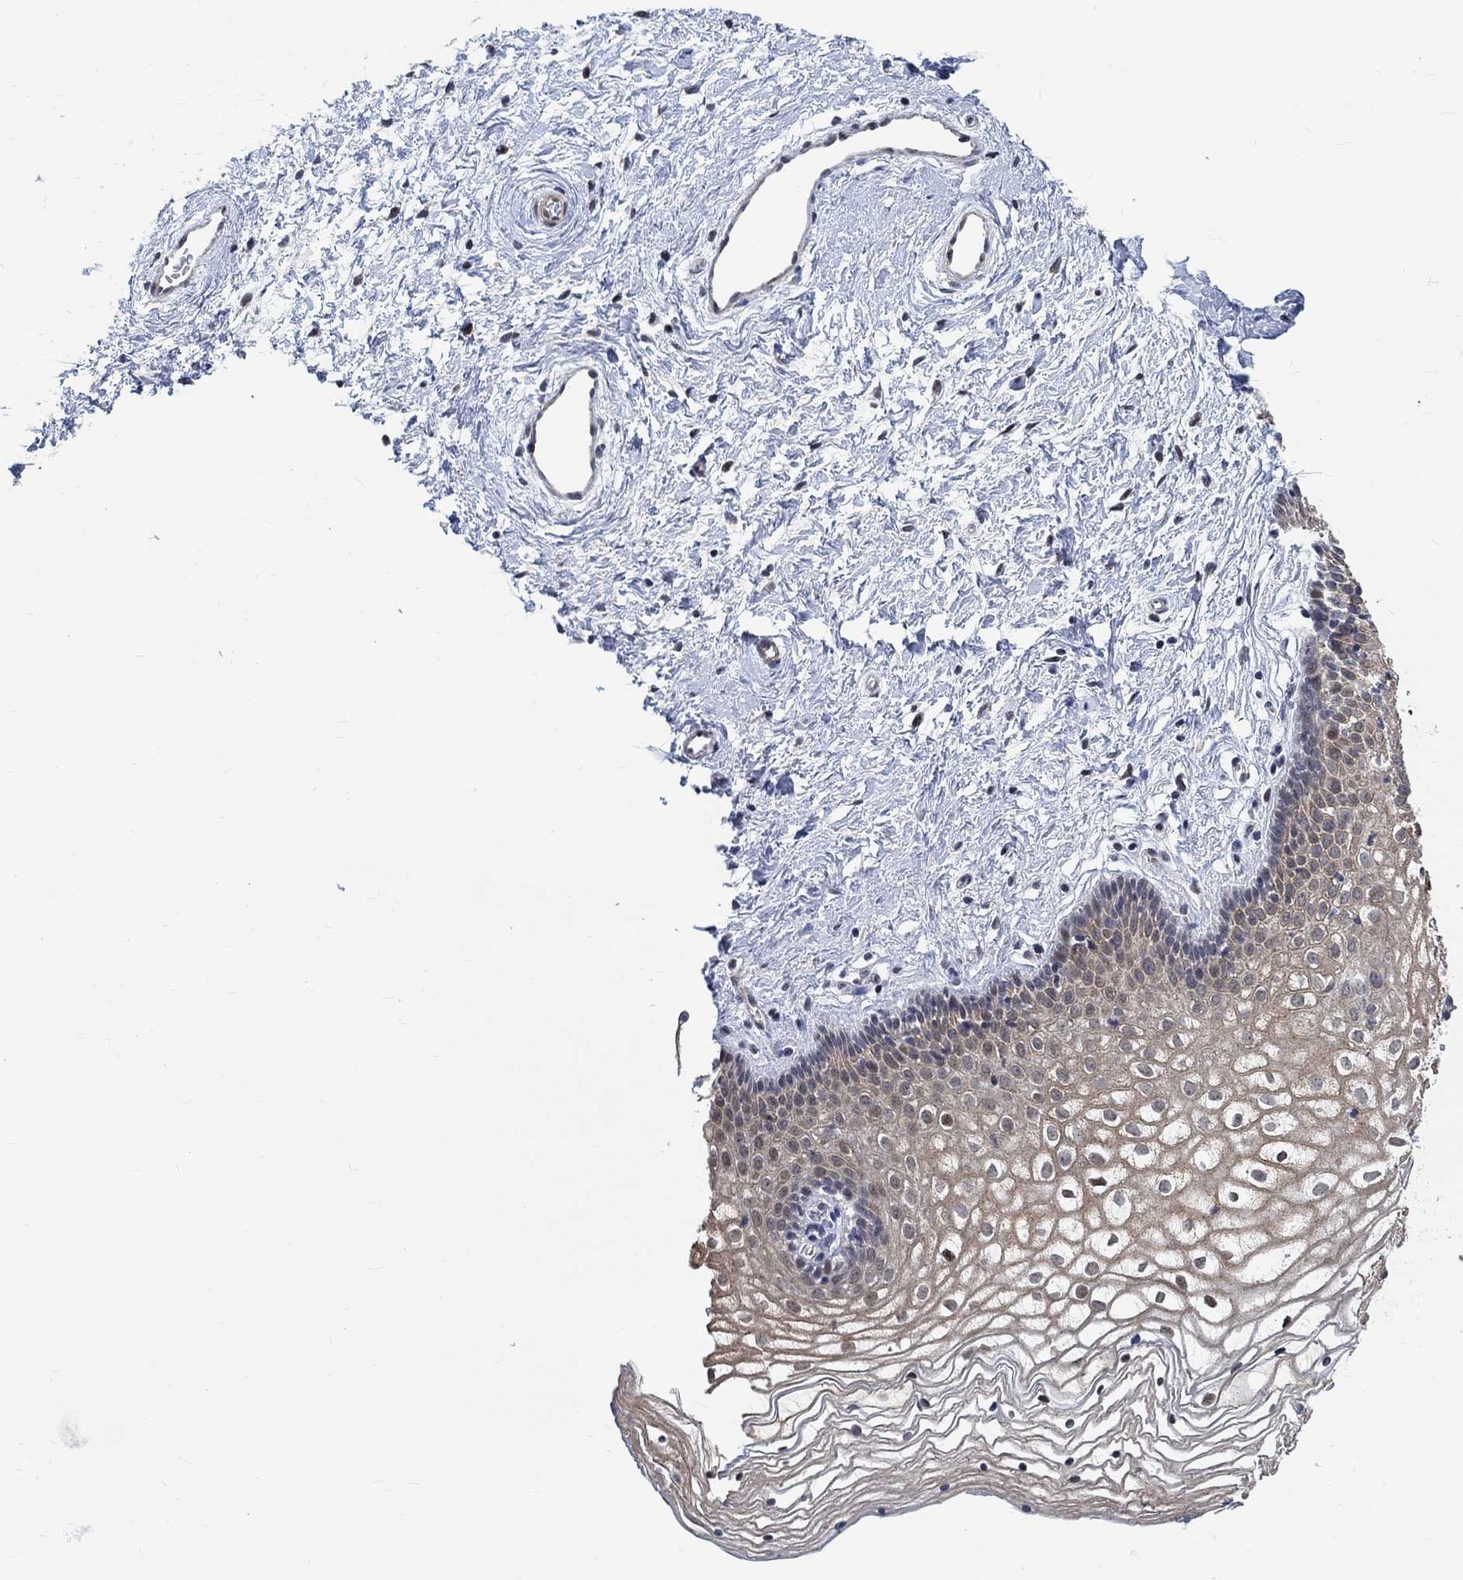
{"staining": {"intensity": "weak", "quantity": "25%-75%", "location": "cytoplasmic/membranous,nuclear"}, "tissue": "vagina", "cell_type": "Squamous epithelial cells", "image_type": "normal", "snomed": [{"axis": "morphology", "description": "Normal tissue, NOS"}, {"axis": "topography", "description": "Vagina"}], "caption": "Vagina stained with immunohistochemistry reveals weak cytoplasmic/membranous,nuclear positivity in approximately 25%-75% of squamous epithelial cells. The staining was performed using DAB (3,3'-diaminobenzidine), with brown indicating positive protein expression. Nuclei are stained blue with hematoxylin.", "gene": "KCNH8", "patient": {"sex": "female", "age": 36}}